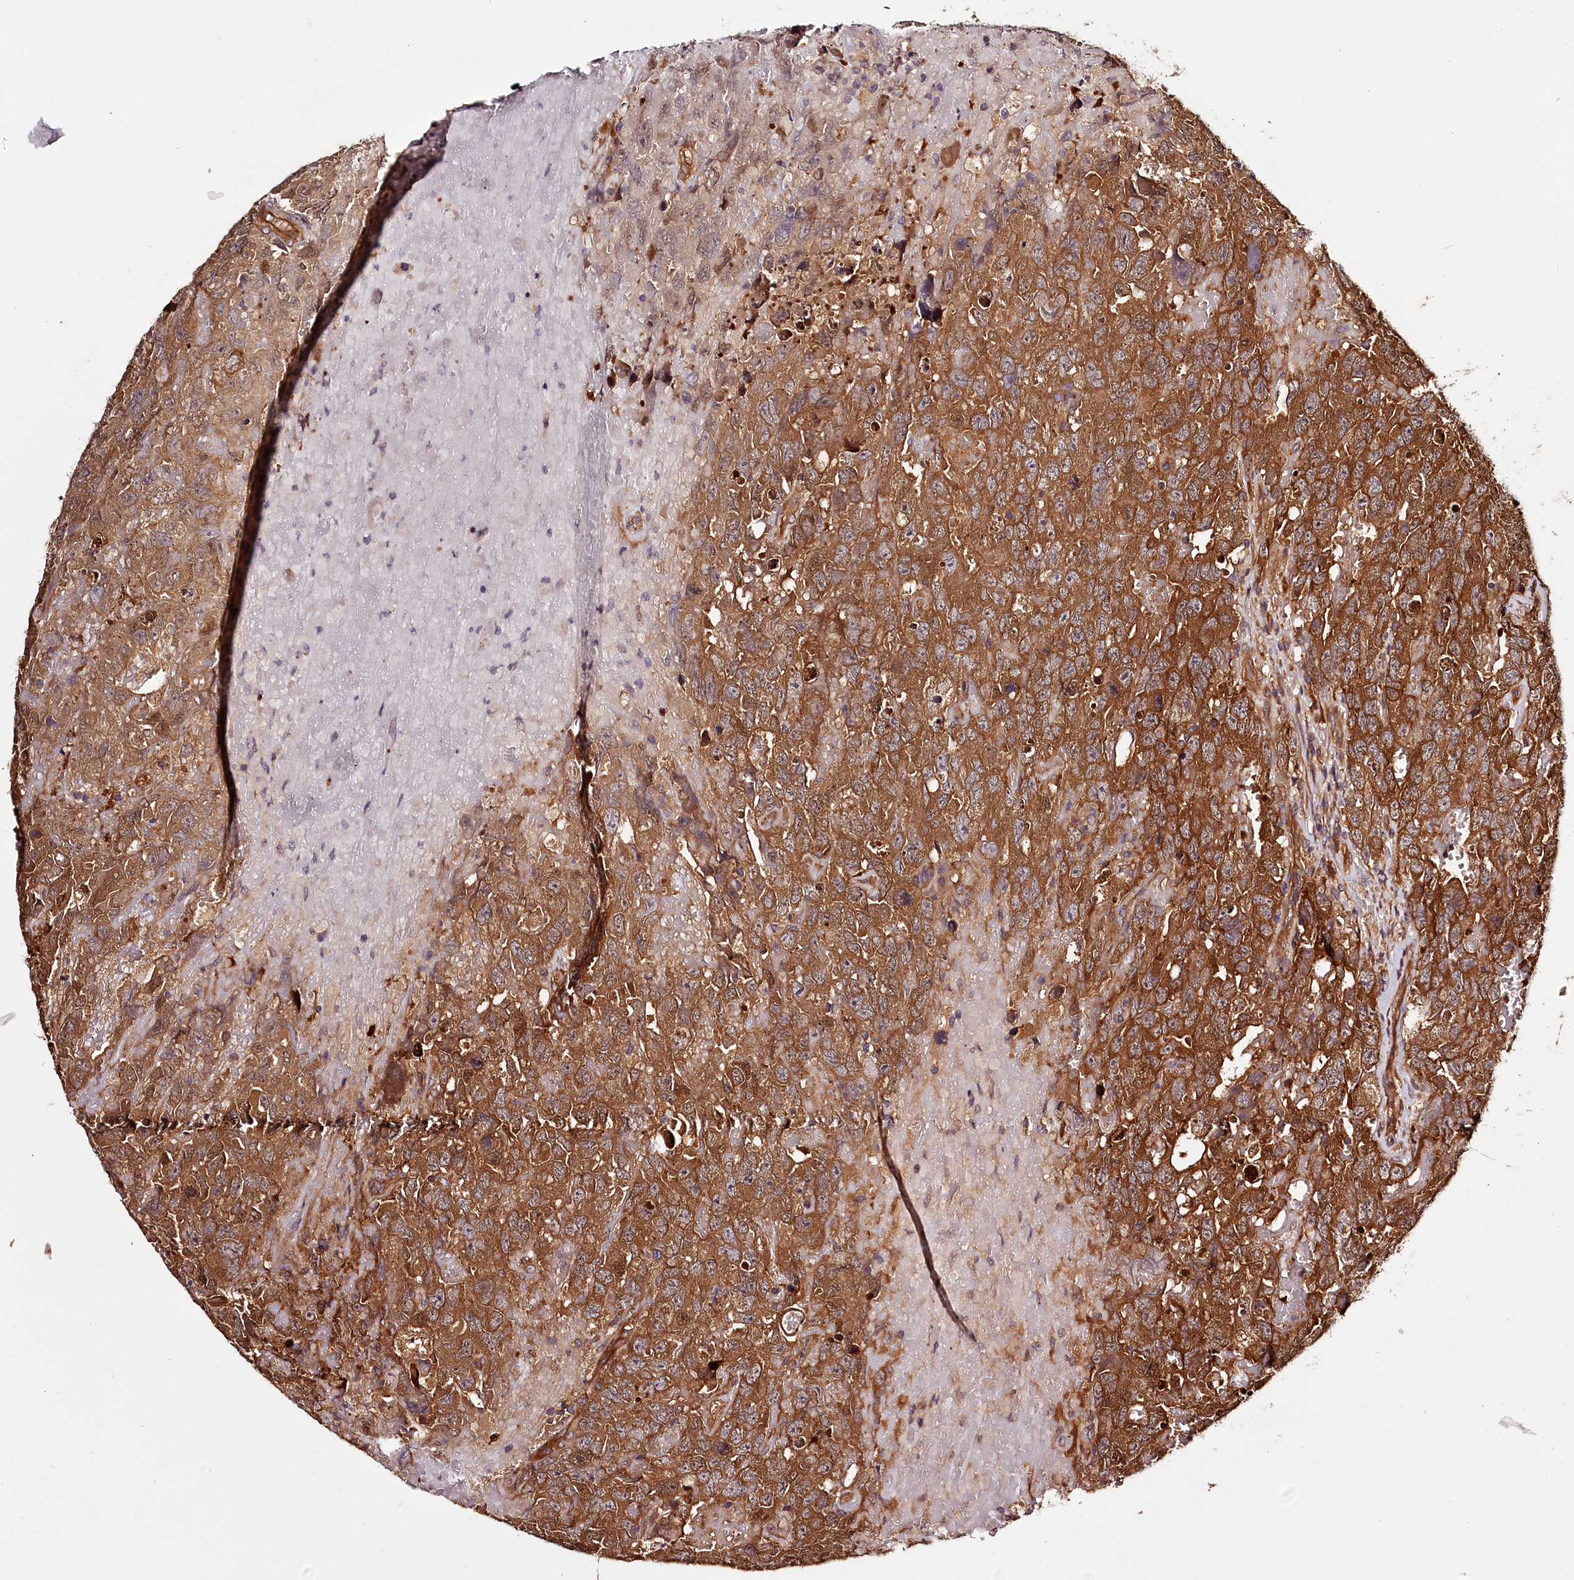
{"staining": {"intensity": "strong", "quantity": ">75%", "location": "cytoplasmic/membranous"}, "tissue": "testis cancer", "cell_type": "Tumor cells", "image_type": "cancer", "snomed": [{"axis": "morphology", "description": "Carcinoma, Embryonal, NOS"}, {"axis": "topography", "description": "Testis"}], "caption": "Embryonal carcinoma (testis) stained with a protein marker reveals strong staining in tumor cells.", "gene": "TARS1", "patient": {"sex": "male", "age": 45}}